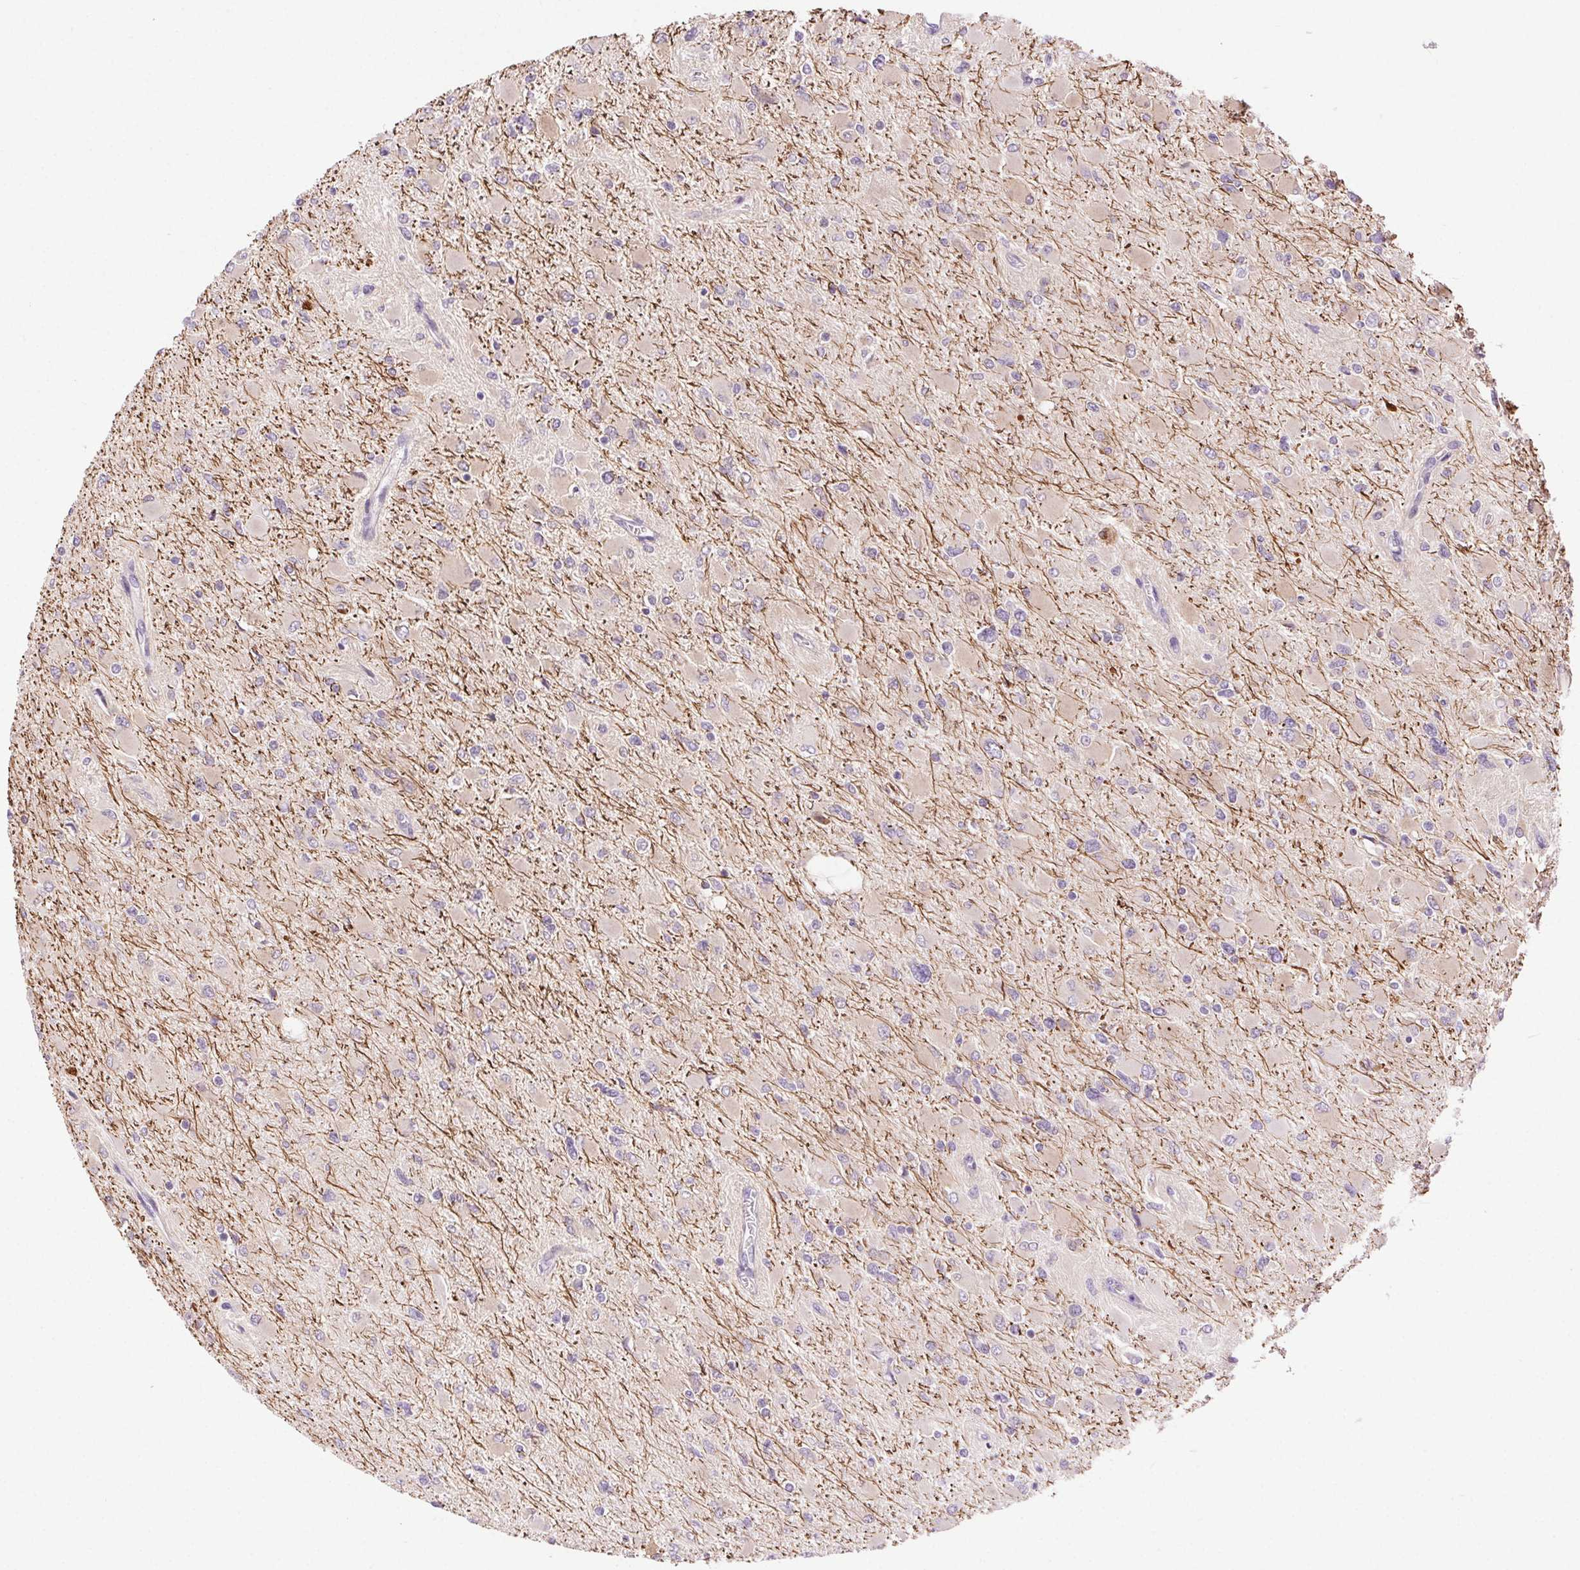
{"staining": {"intensity": "negative", "quantity": "none", "location": "none"}, "tissue": "glioma", "cell_type": "Tumor cells", "image_type": "cancer", "snomed": [{"axis": "morphology", "description": "Glioma, malignant, High grade"}, {"axis": "topography", "description": "Cerebral cortex"}], "caption": "Immunohistochemical staining of glioma exhibits no significant positivity in tumor cells.", "gene": "SYT11", "patient": {"sex": "female", "age": 36}}